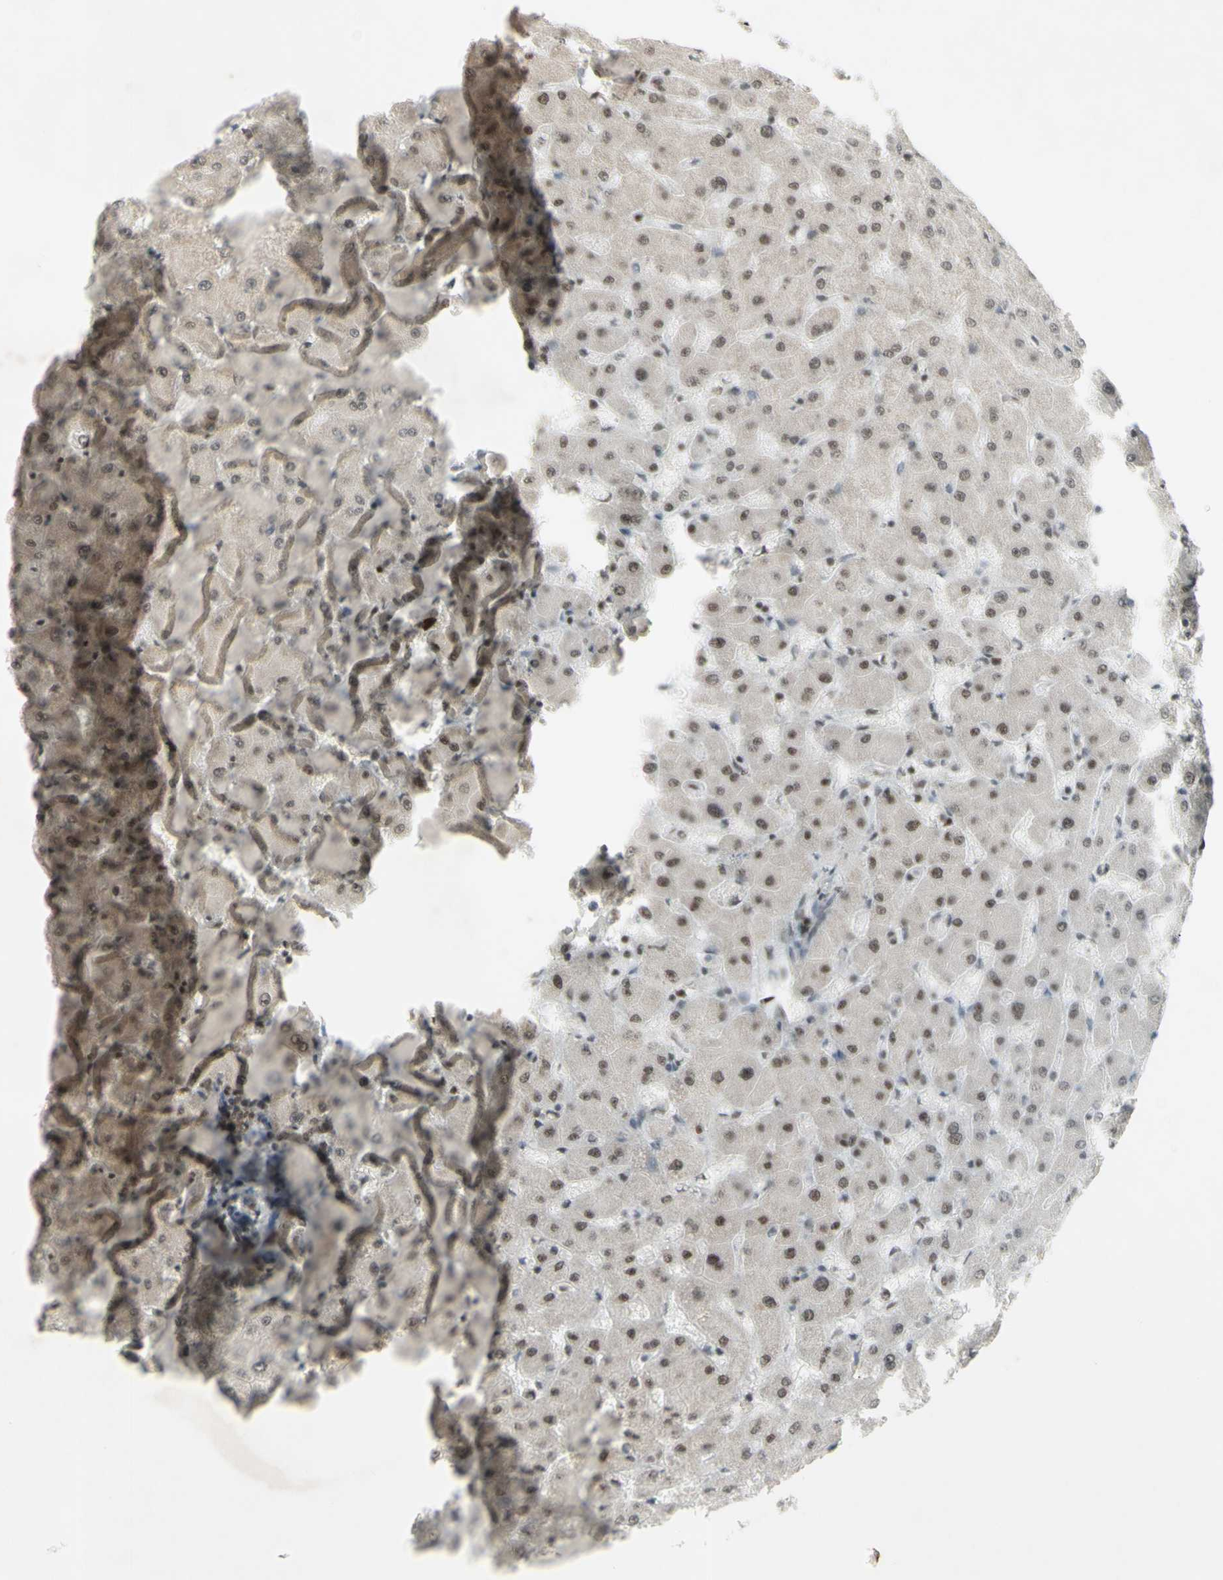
{"staining": {"intensity": "weak", "quantity": ">75%", "location": "cytoplasmic/membranous"}, "tissue": "liver", "cell_type": "Cholangiocytes", "image_type": "normal", "snomed": [{"axis": "morphology", "description": "Normal tissue, NOS"}, {"axis": "topography", "description": "Liver"}], "caption": "This photomicrograph demonstrates immunohistochemistry (IHC) staining of benign human liver, with low weak cytoplasmic/membranous staining in approximately >75% of cholangiocytes.", "gene": "CCNT1", "patient": {"sex": "female", "age": 63}}